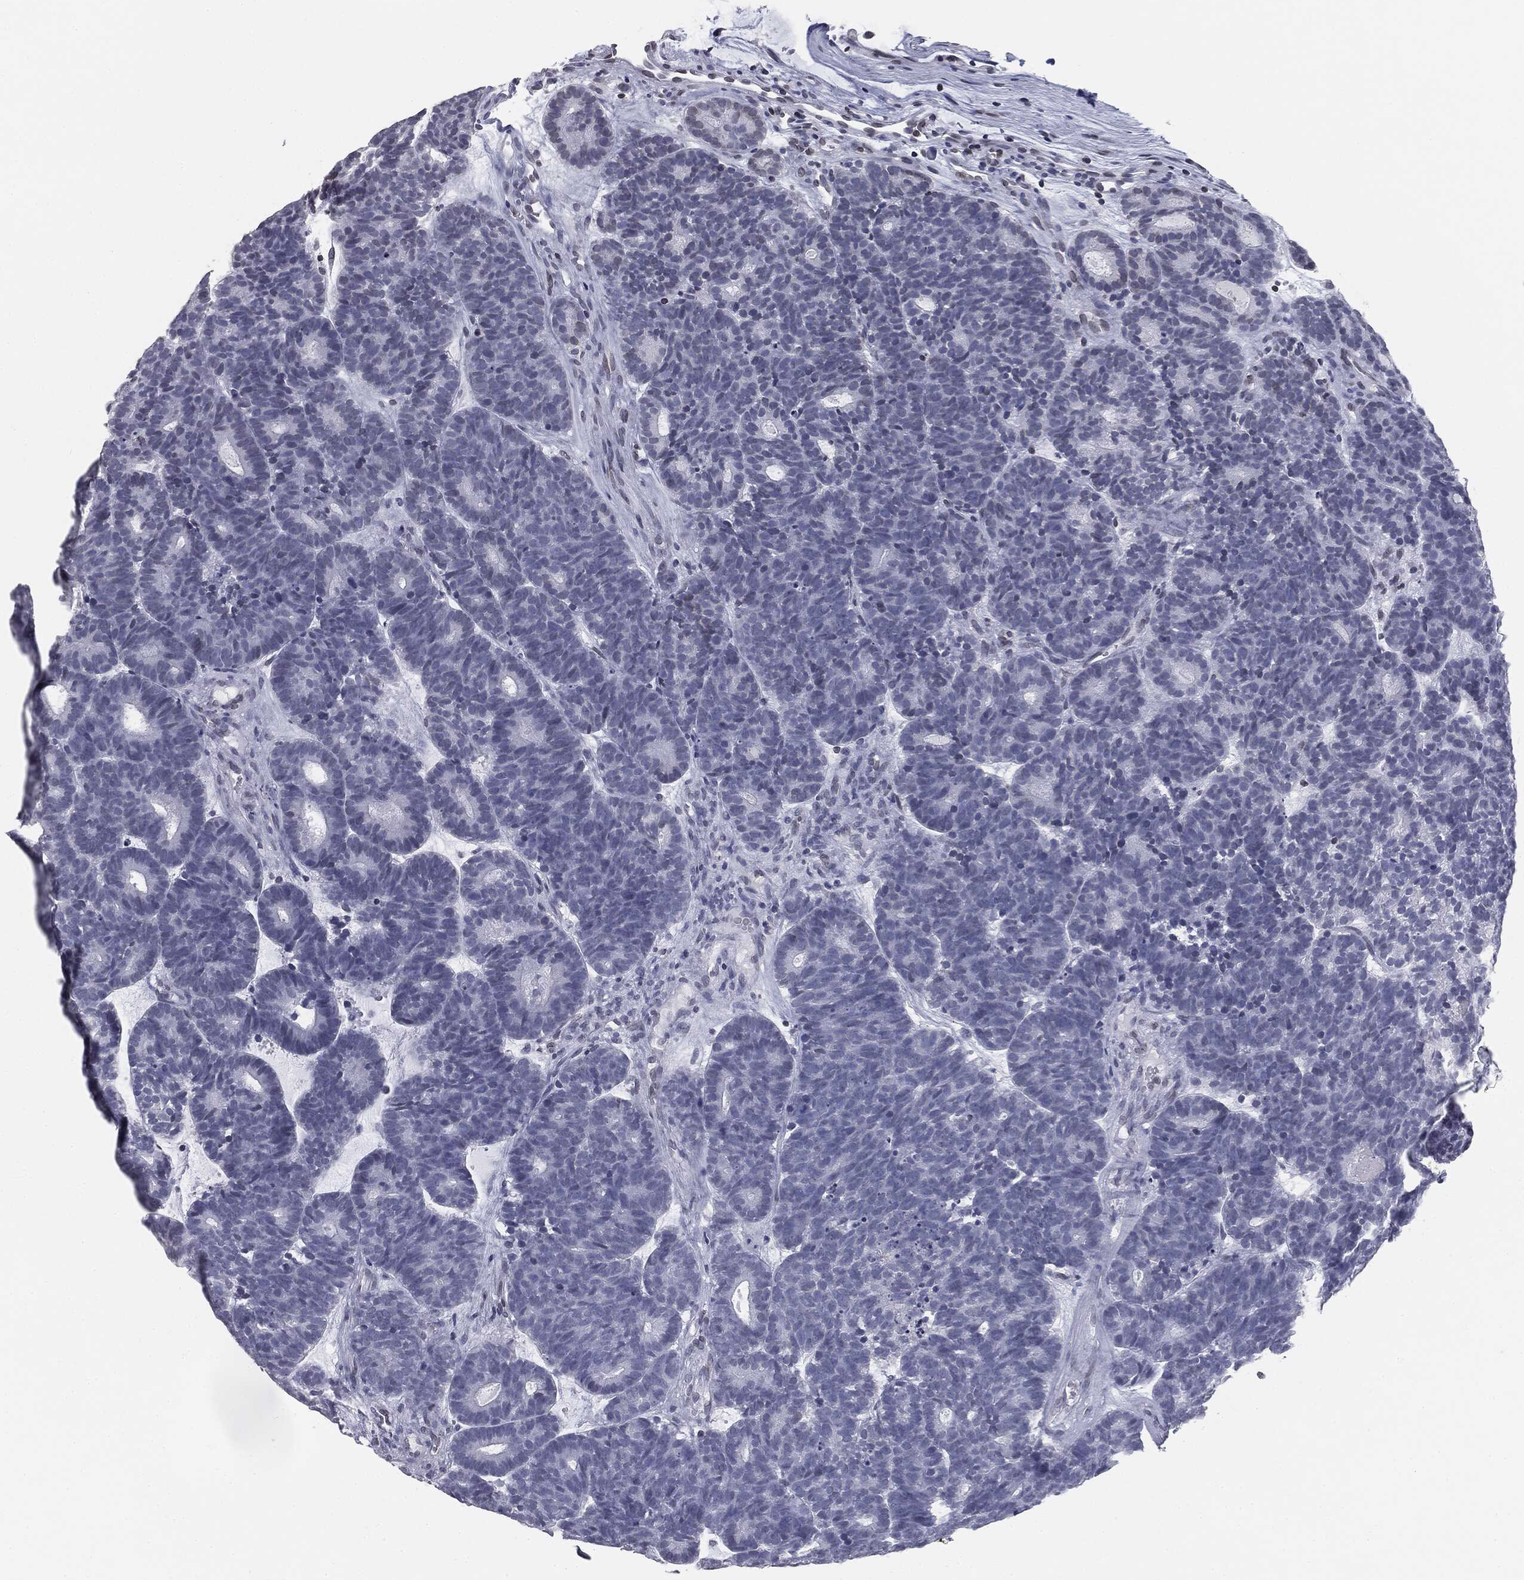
{"staining": {"intensity": "negative", "quantity": "none", "location": "none"}, "tissue": "head and neck cancer", "cell_type": "Tumor cells", "image_type": "cancer", "snomed": [{"axis": "morphology", "description": "Adenocarcinoma, NOS"}, {"axis": "topography", "description": "Head-Neck"}], "caption": "The photomicrograph shows no staining of tumor cells in adenocarcinoma (head and neck).", "gene": "ALDOB", "patient": {"sex": "female", "age": 81}}